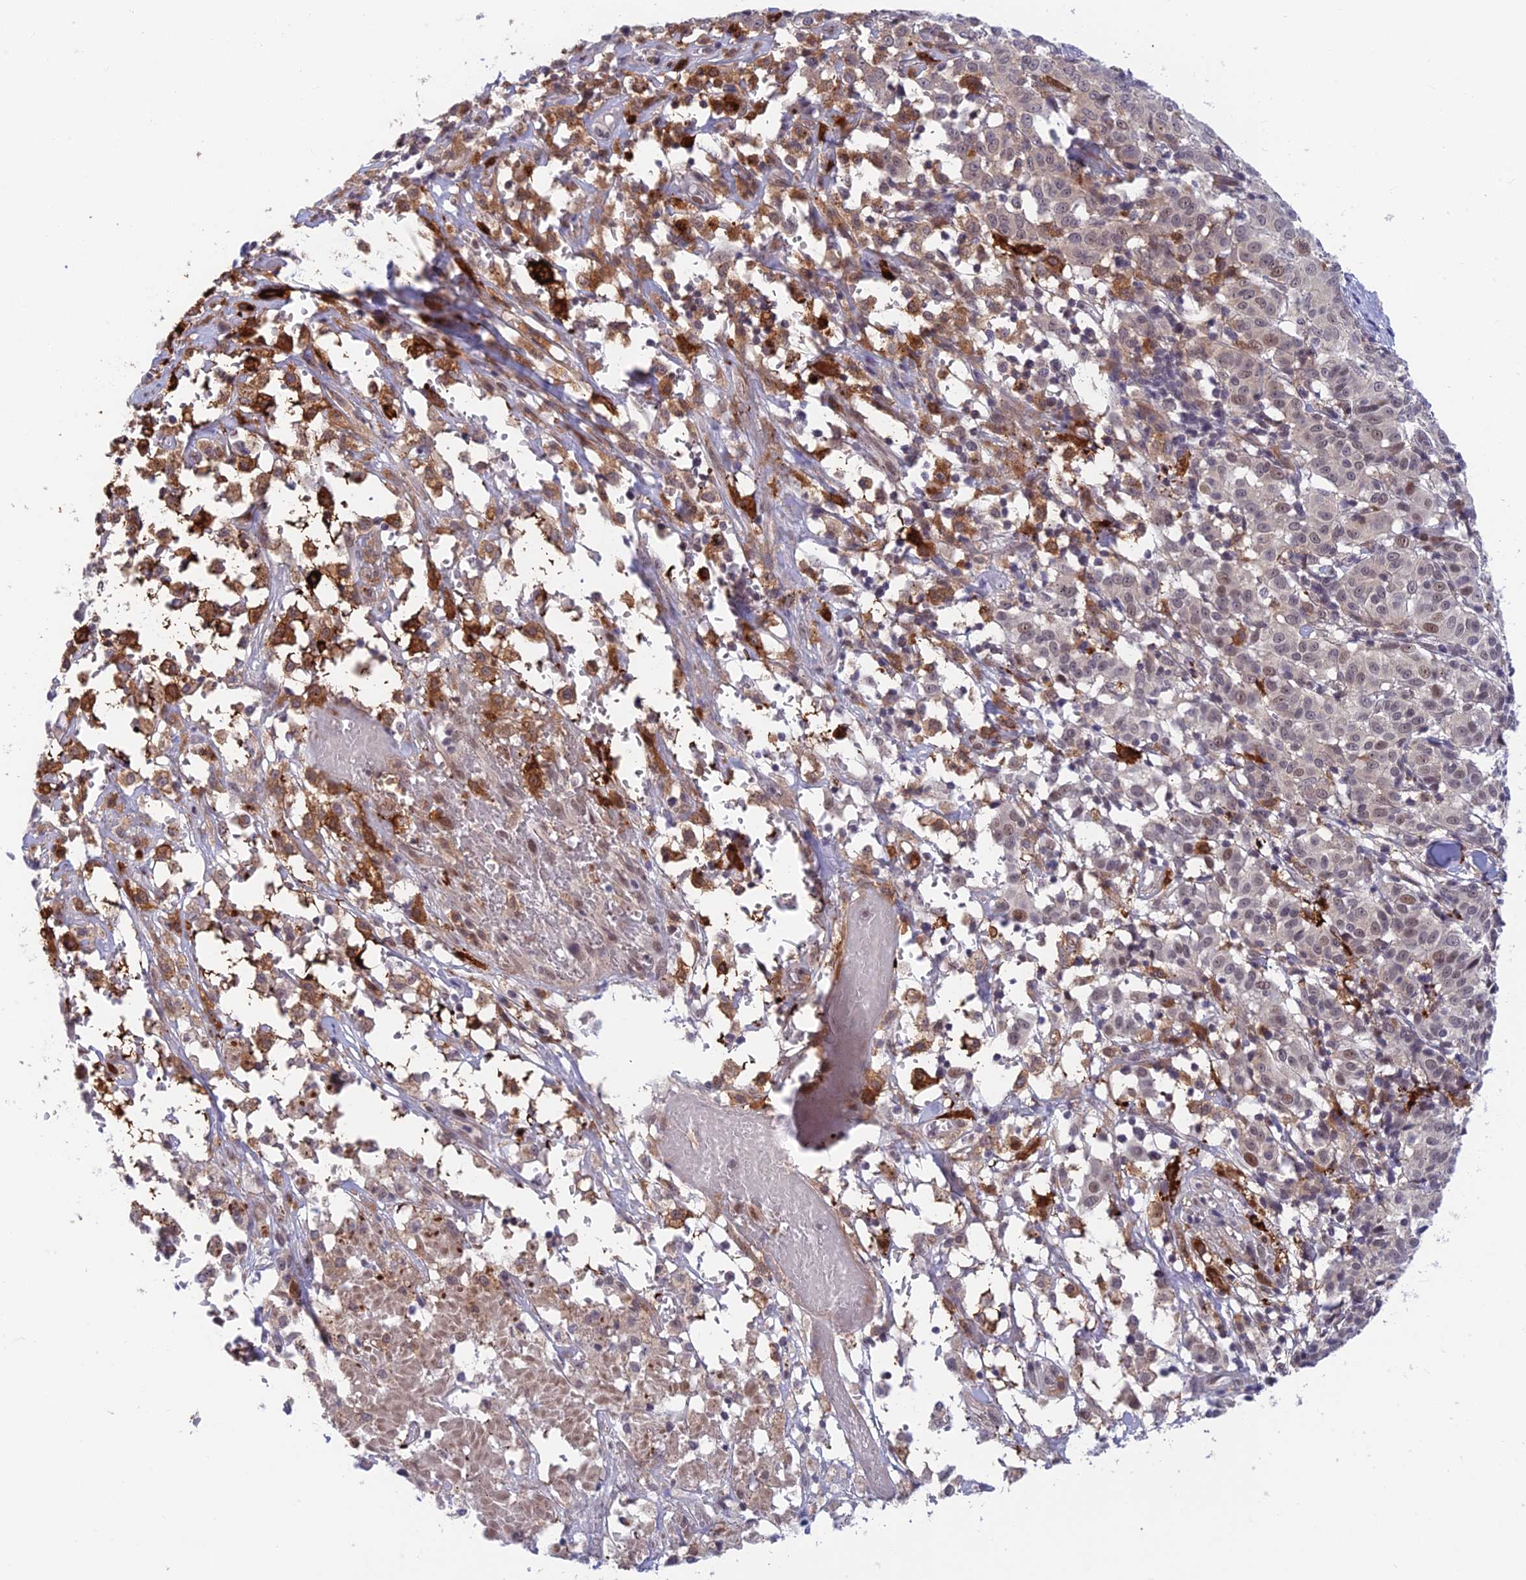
{"staining": {"intensity": "moderate", "quantity": "<25%", "location": "cytoplasmic/membranous"}, "tissue": "melanoma", "cell_type": "Tumor cells", "image_type": "cancer", "snomed": [{"axis": "morphology", "description": "Malignant melanoma, NOS"}, {"axis": "topography", "description": "Skin"}], "caption": "Immunohistochemical staining of melanoma displays moderate cytoplasmic/membranous protein expression in approximately <25% of tumor cells.", "gene": "NSMCE1", "patient": {"sex": "female", "age": 72}}